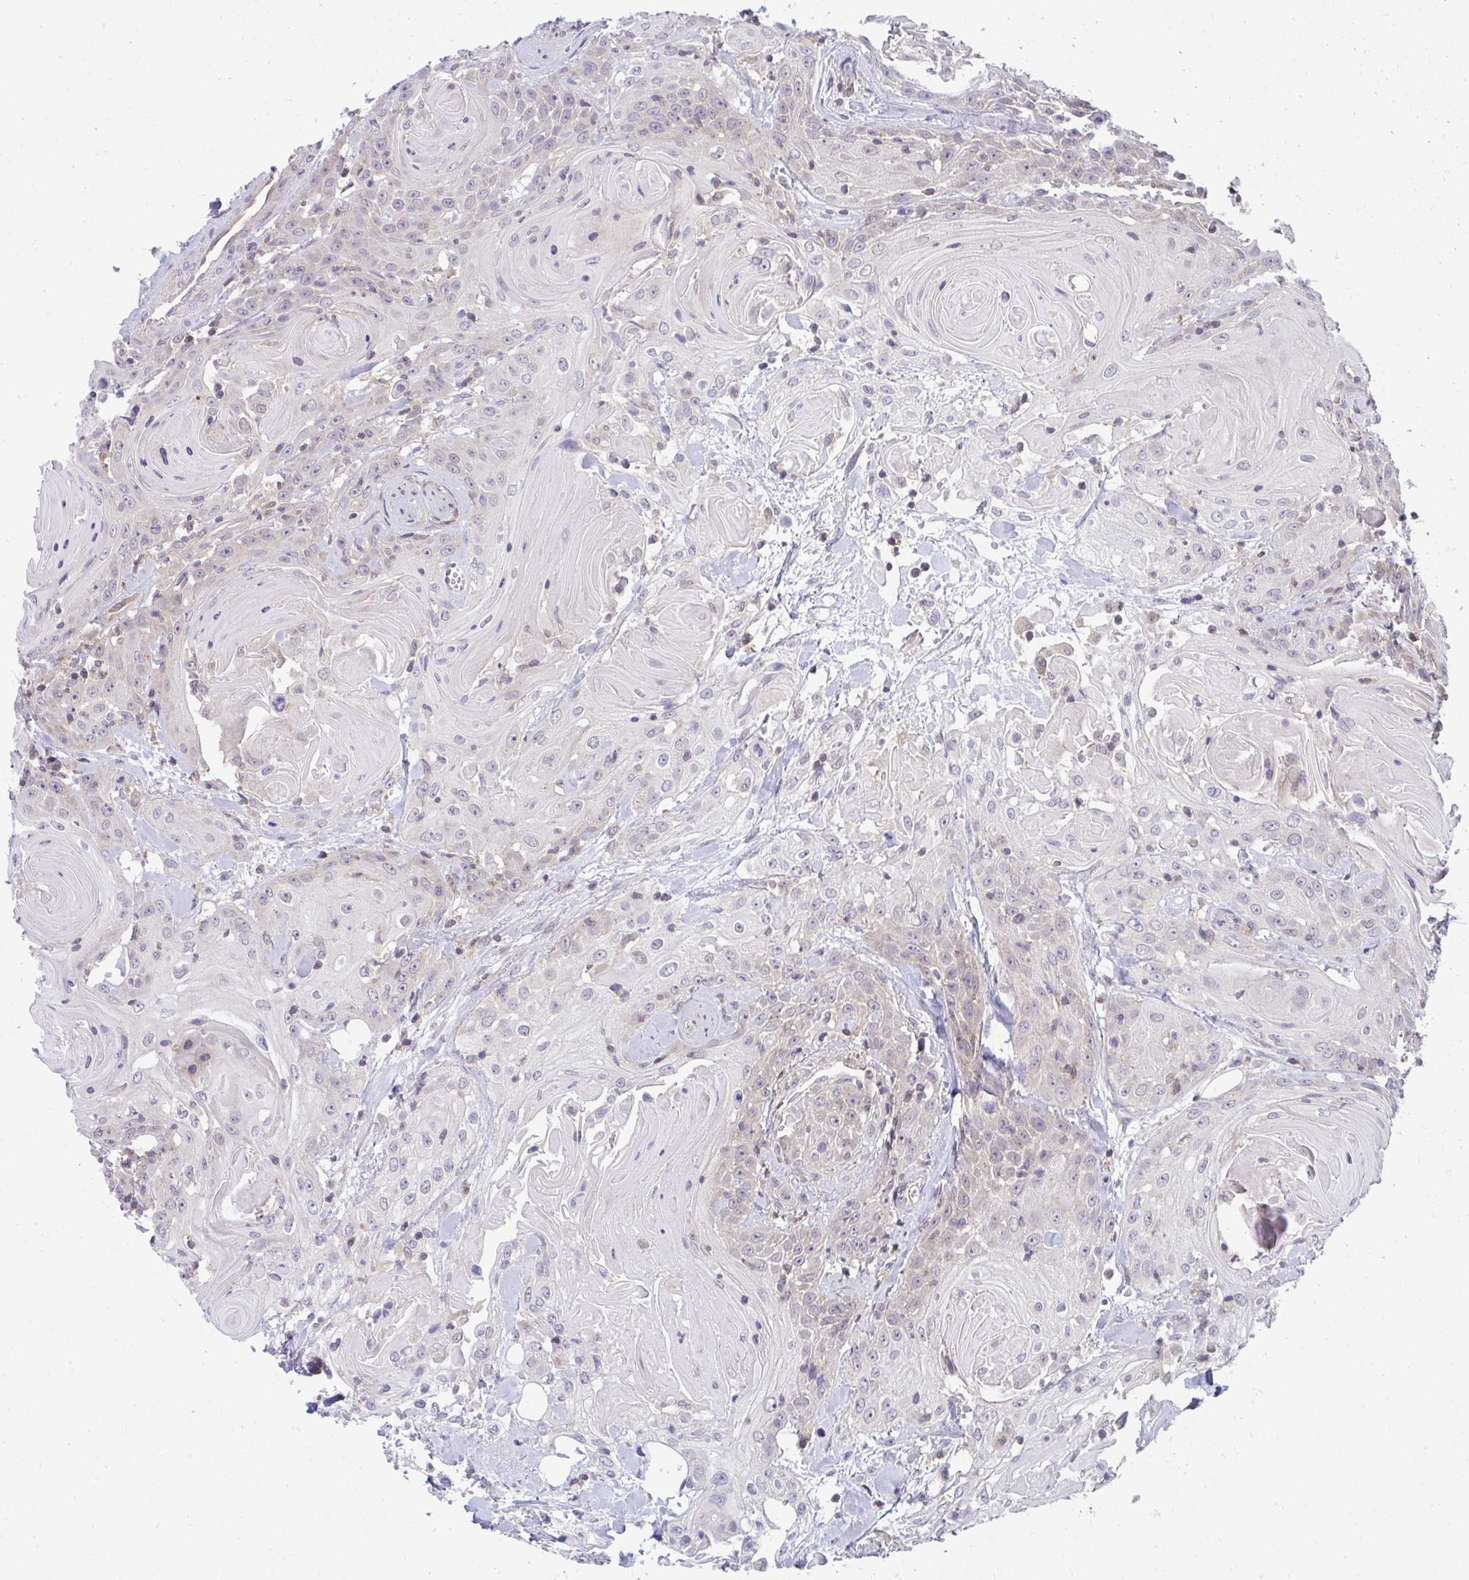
{"staining": {"intensity": "negative", "quantity": "none", "location": "none"}, "tissue": "head and neck cancer", "cell_type": "Tumor cells", "image_type": "cancer", "snomed": [{"axis": "morphology", "description": "Squamous cell carcinoma, NOS"}, {"axis": "topography", "description": "Head-Neck"}], "caption": "Tumor cells show no significant protein expression in head and neck squamous cell carcinoma. (Immunohistochemistry, brightfield microscopy, high magnification).", "gene": "HDHD2", "patient": {"sex": "female", "age": 84}}